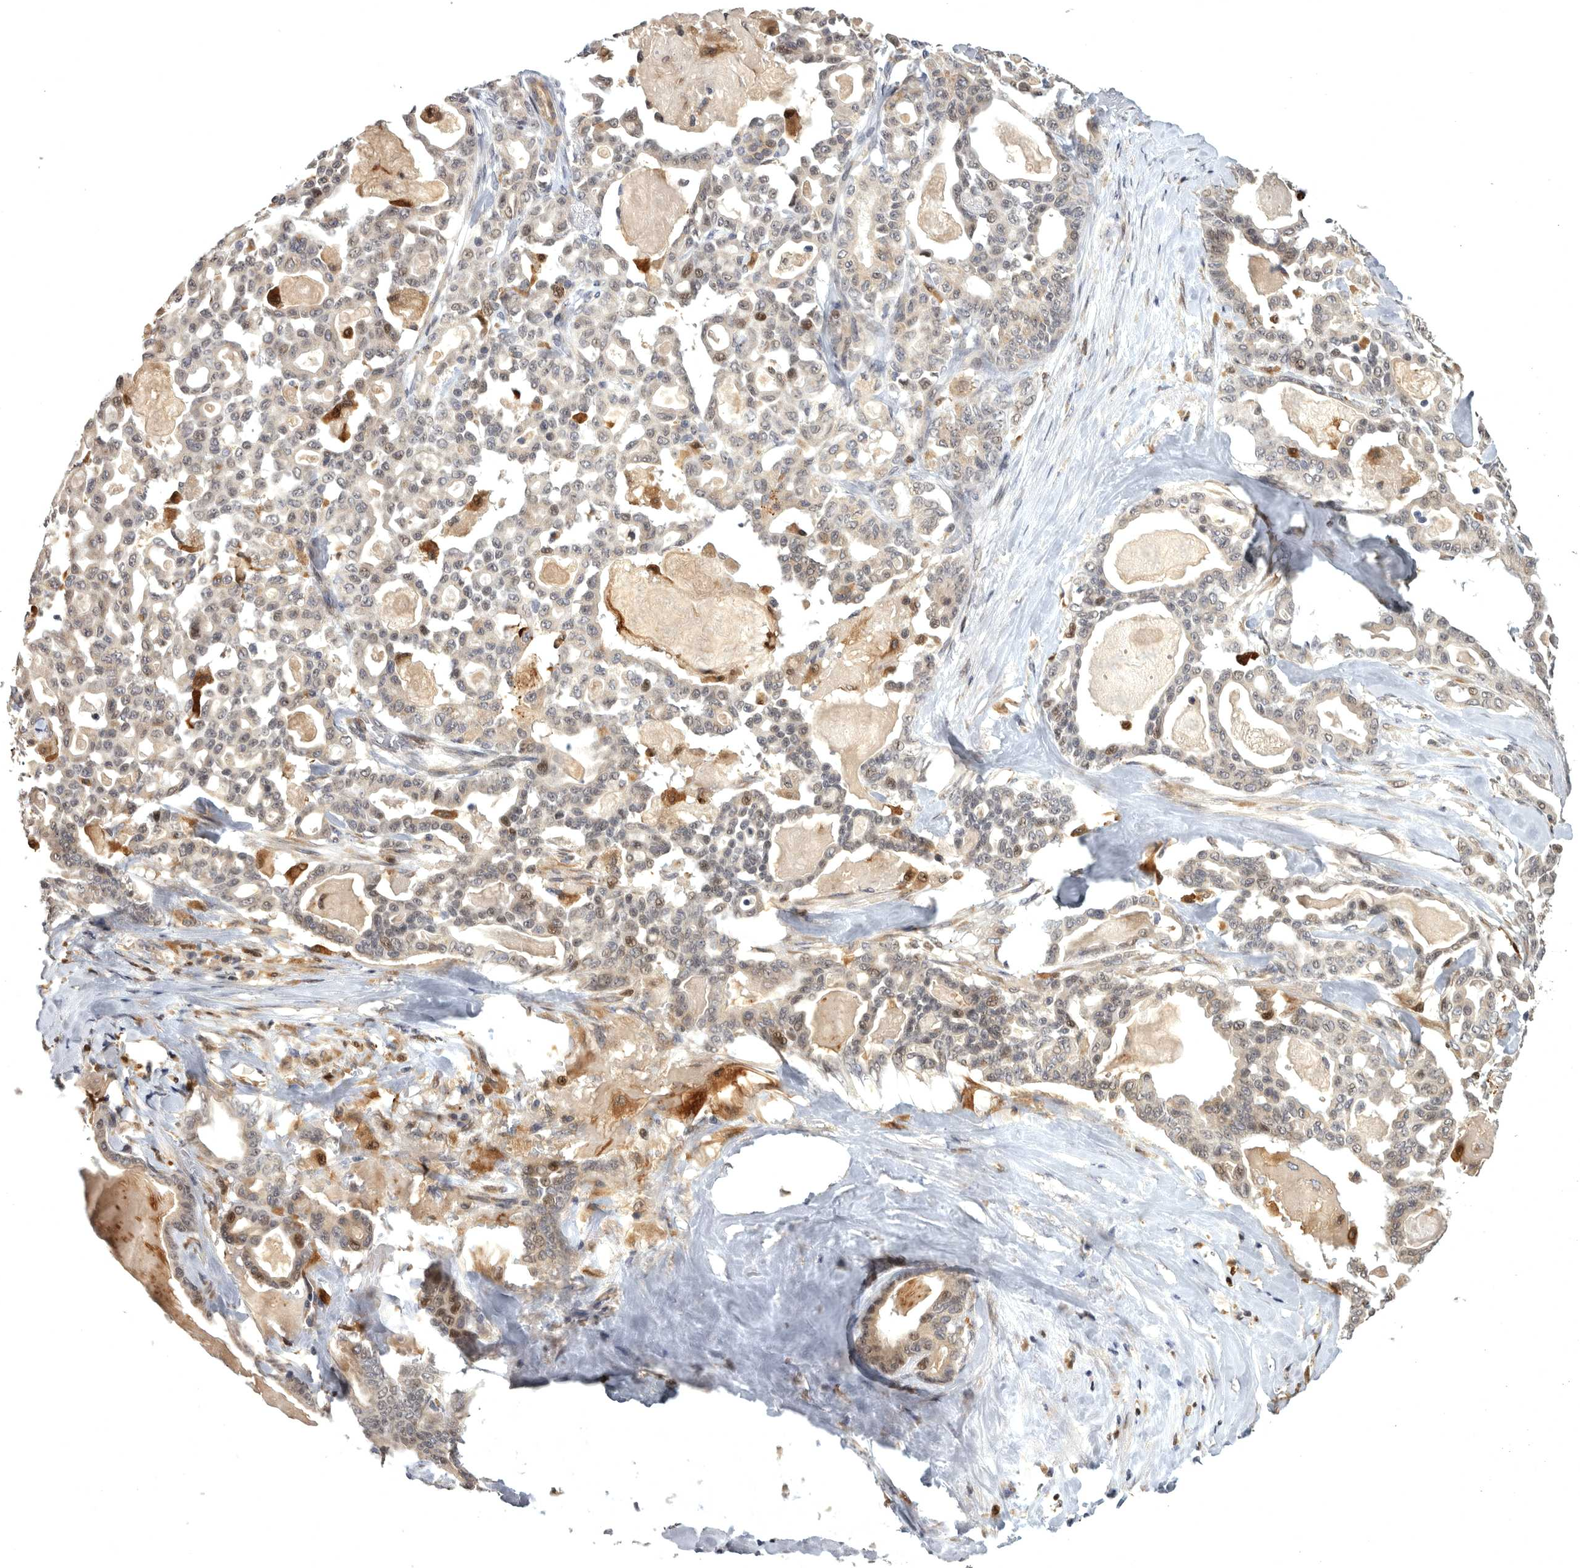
{"staining": {"intensity": "weak", "quantity": "<25%", "location": "nuclear"}, "tissue": "pancreatic cancer", "cell_type": "Tumor cells", "image_type": "cancer", "snomed": [{"axis": "morphology", "description": "Adenocarcinoma, NOS"}, {"axis": "topography", "description": "Pancreas"}], "caption": "This is an immunohistochemistry (IHC) photomicrograph of human pancreatic cancer (adenocarcinoma). There is no staining in tumor cells.", "gene": "MAN2A1", "patient": {"sex": "male", "age": 63}}